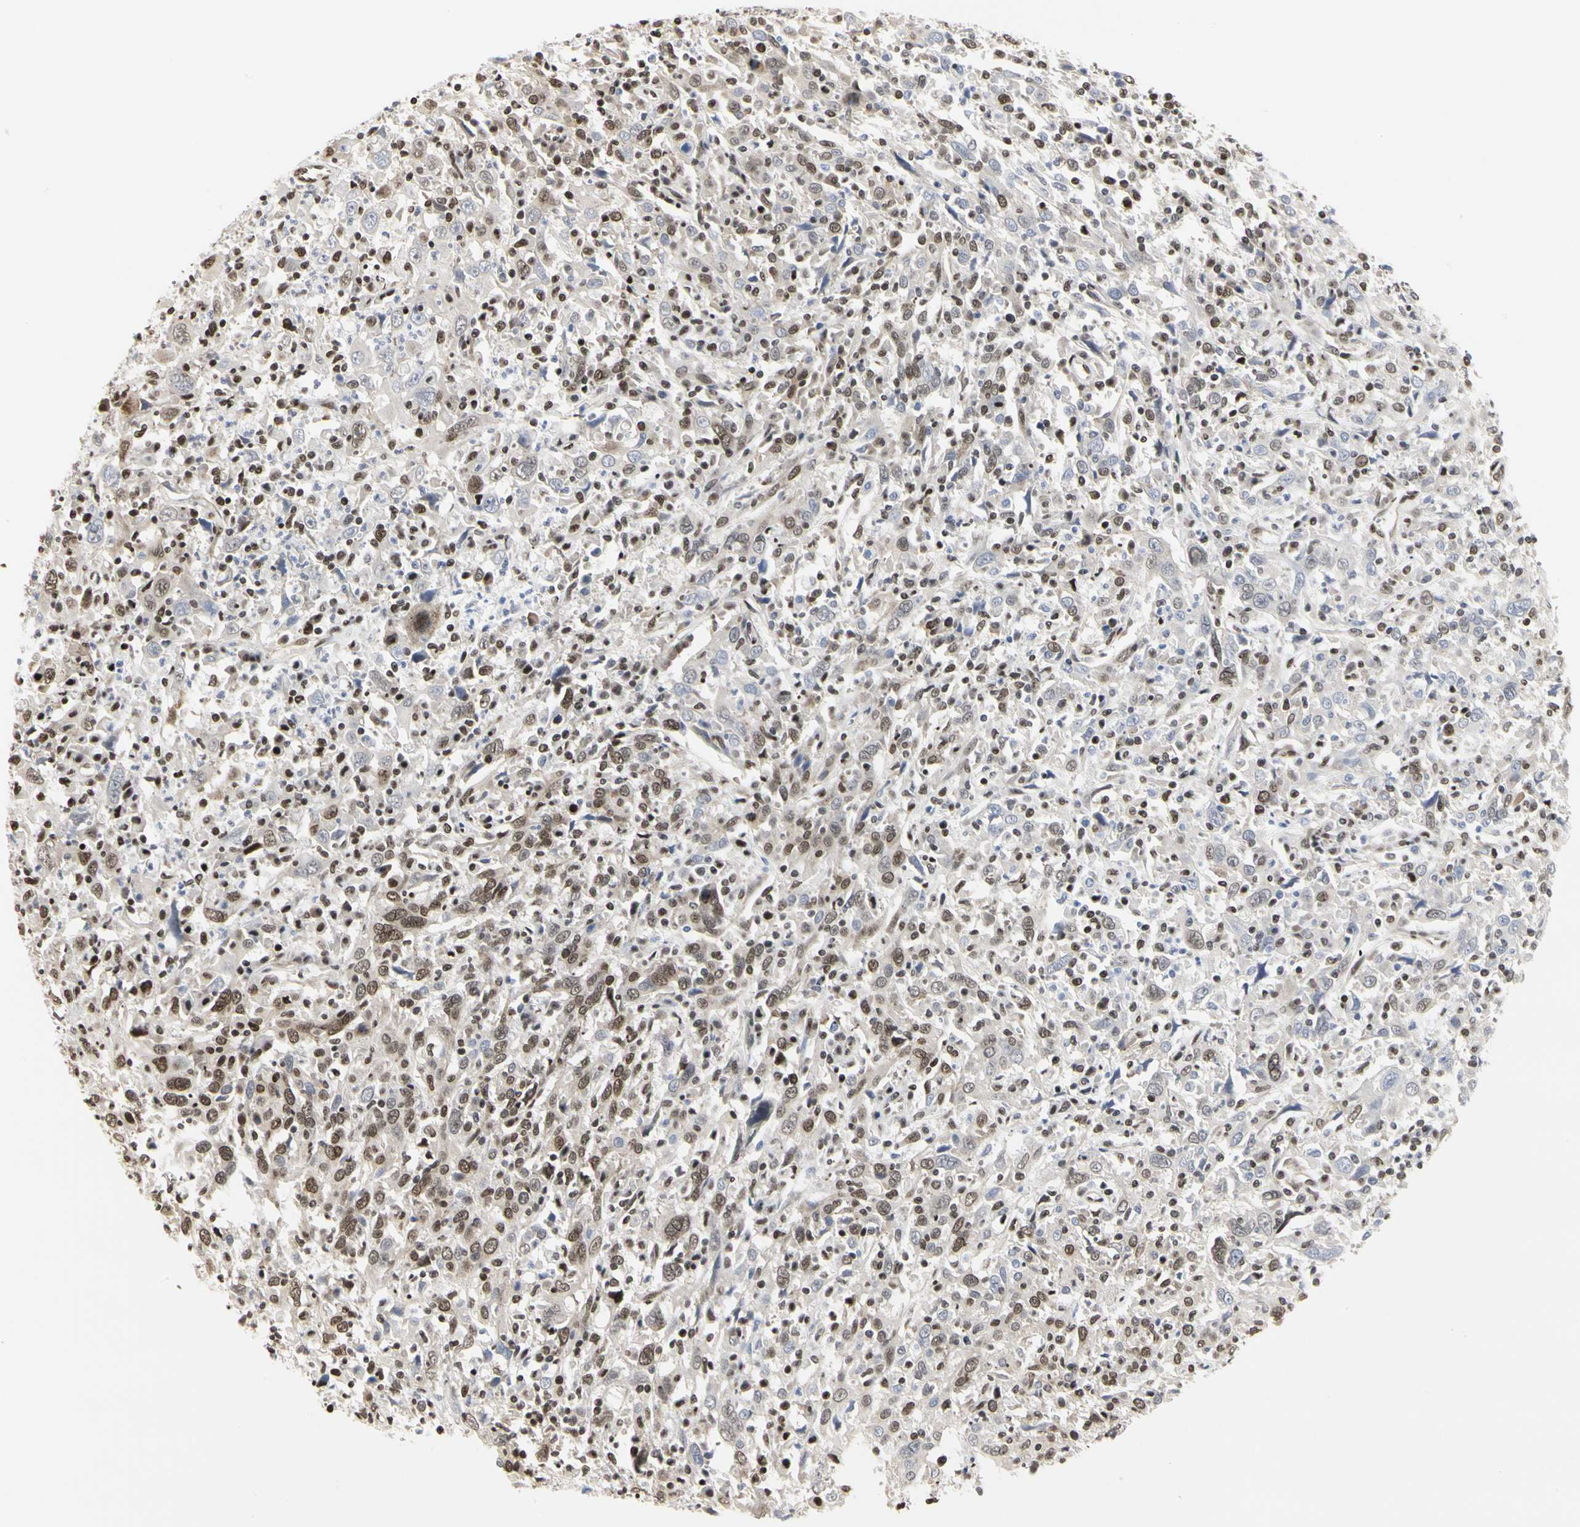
{"staining": {"intensity": "moderate", "quantity": "25%-75%", "location": "nuclear"}, "tissue": "cervical cancer", "cell_type": "Tumor cells", "image_type": "cancer", "snomed": [{"axis": "morphology", "description": "Squamous cell carcinoma, NOS"}, {"axis": "topography", "description": "Cervix"}], "caption": "Protein staining exhibits moderate nuclear expression in approximately 25%-75% of tumor cells in squamous cell carcinoma (cervical).", "gene": "PRMT3", "patient": {"sex": "female", "age": 46}}